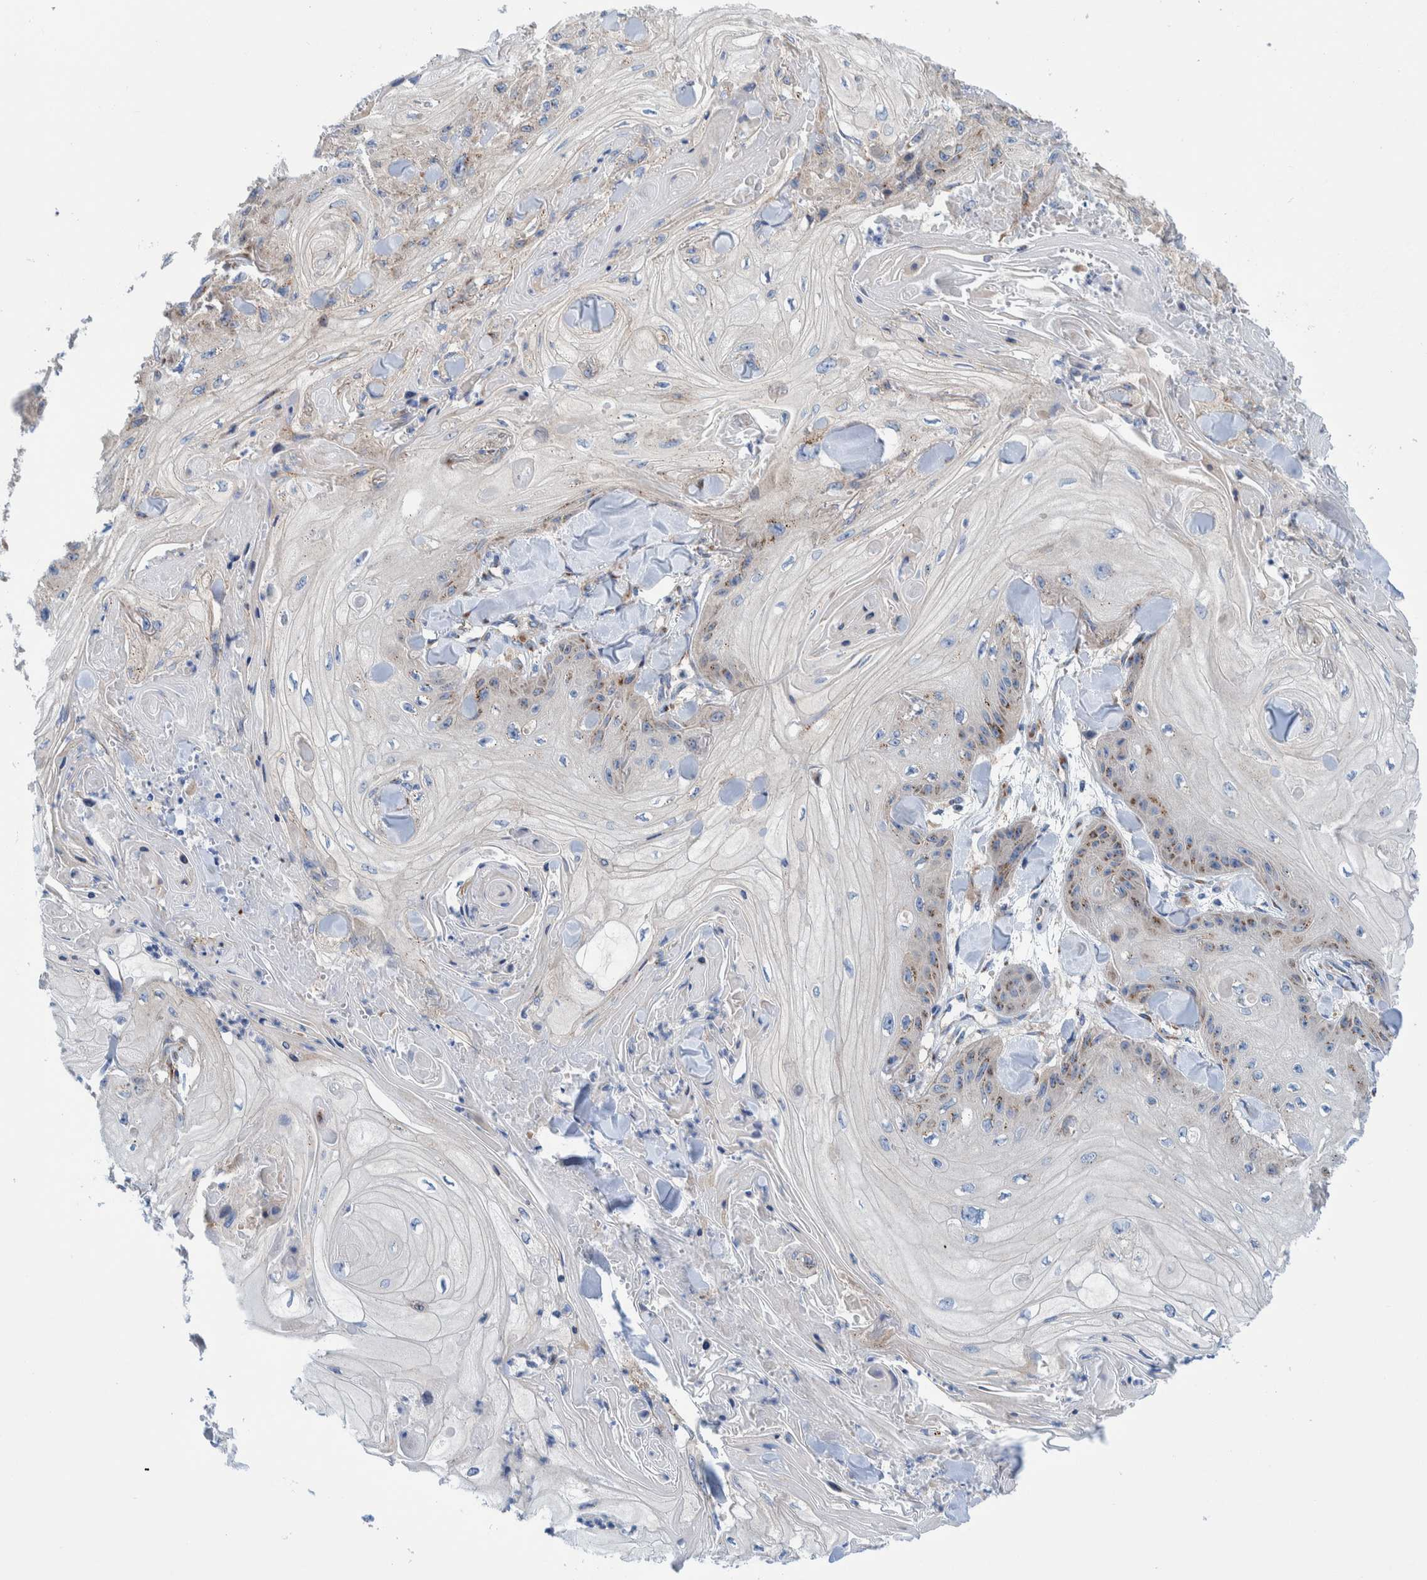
{"staining": {"intensity": "weak", "quantity": "<25%", "location": "cytoplasmic/membranous"}, "tissue": "skin cancer", "cell_type": "Tumor cells", "image_type": "cancer", "snomed": [{"axis": "morphology", "description": "Squamous cell carcinoma, NOS"}, {"axis": "topography", "description": "Skin"}], "caption": "Immunohistochemistry (IHC) of skin squamous cell carcinoma reveals no staining in tumor cells.", "gene": "TRIM58", "patient": {"sex": "male", "age": 74}}